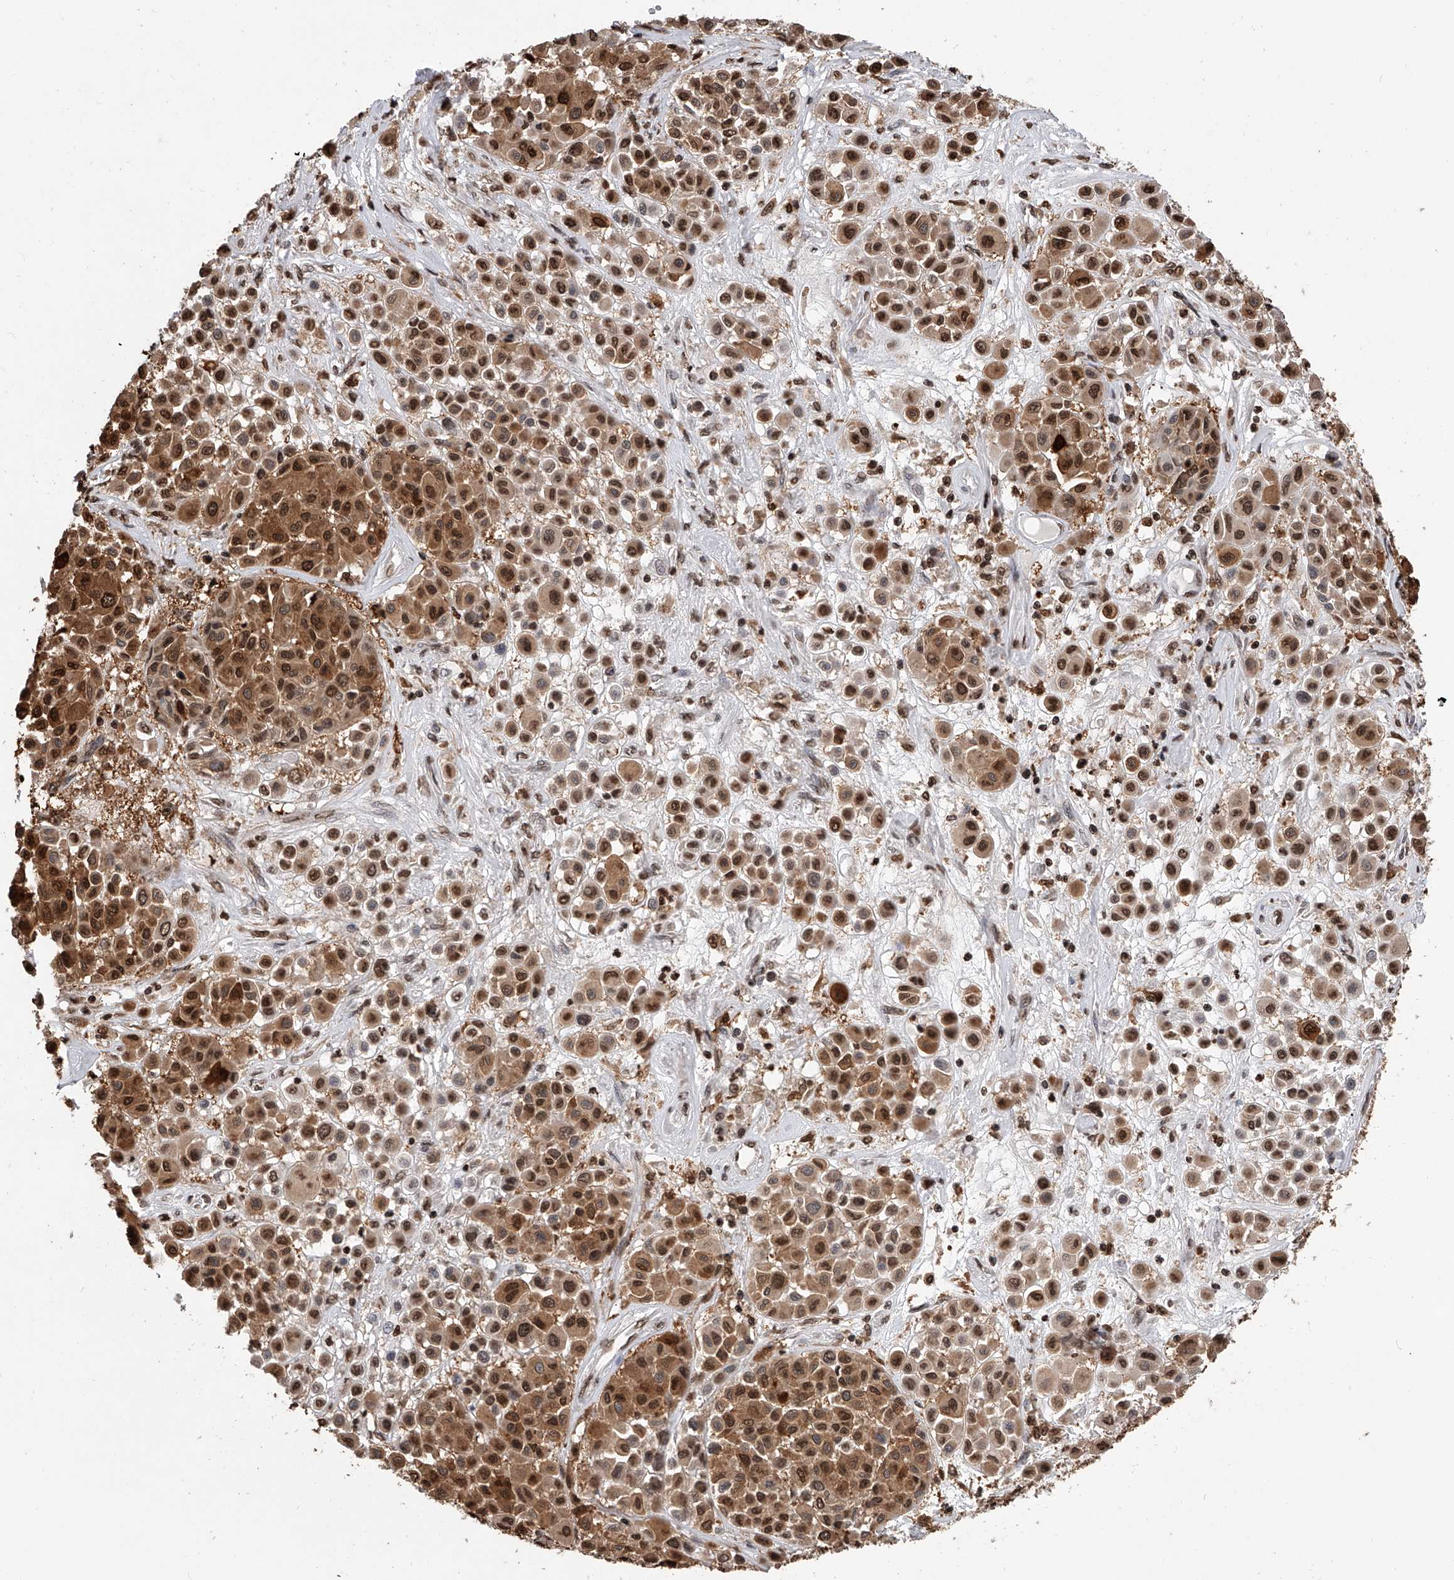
{"staining": {"intensity": "strong", "quantity": ">75%", "location": "cytoplasmic/membranous,nuclear"}, "tissue": "melanoma", "cell_type": "Tumor cells", "image_type": "cancer", "snomed": [{"axis": "morphology", "description": "Malignant melanoma, Metastatic site"}, {"axis": "topography", "description": "Soft tissue"}], "caption": "Tumor cells display high levels of strong cytoplasmic/membranous and nuclear positivity in about >75% of cells in human melanoma.", "gene": "CFAP410", "patient": {"sex": "male", "age": 41}}